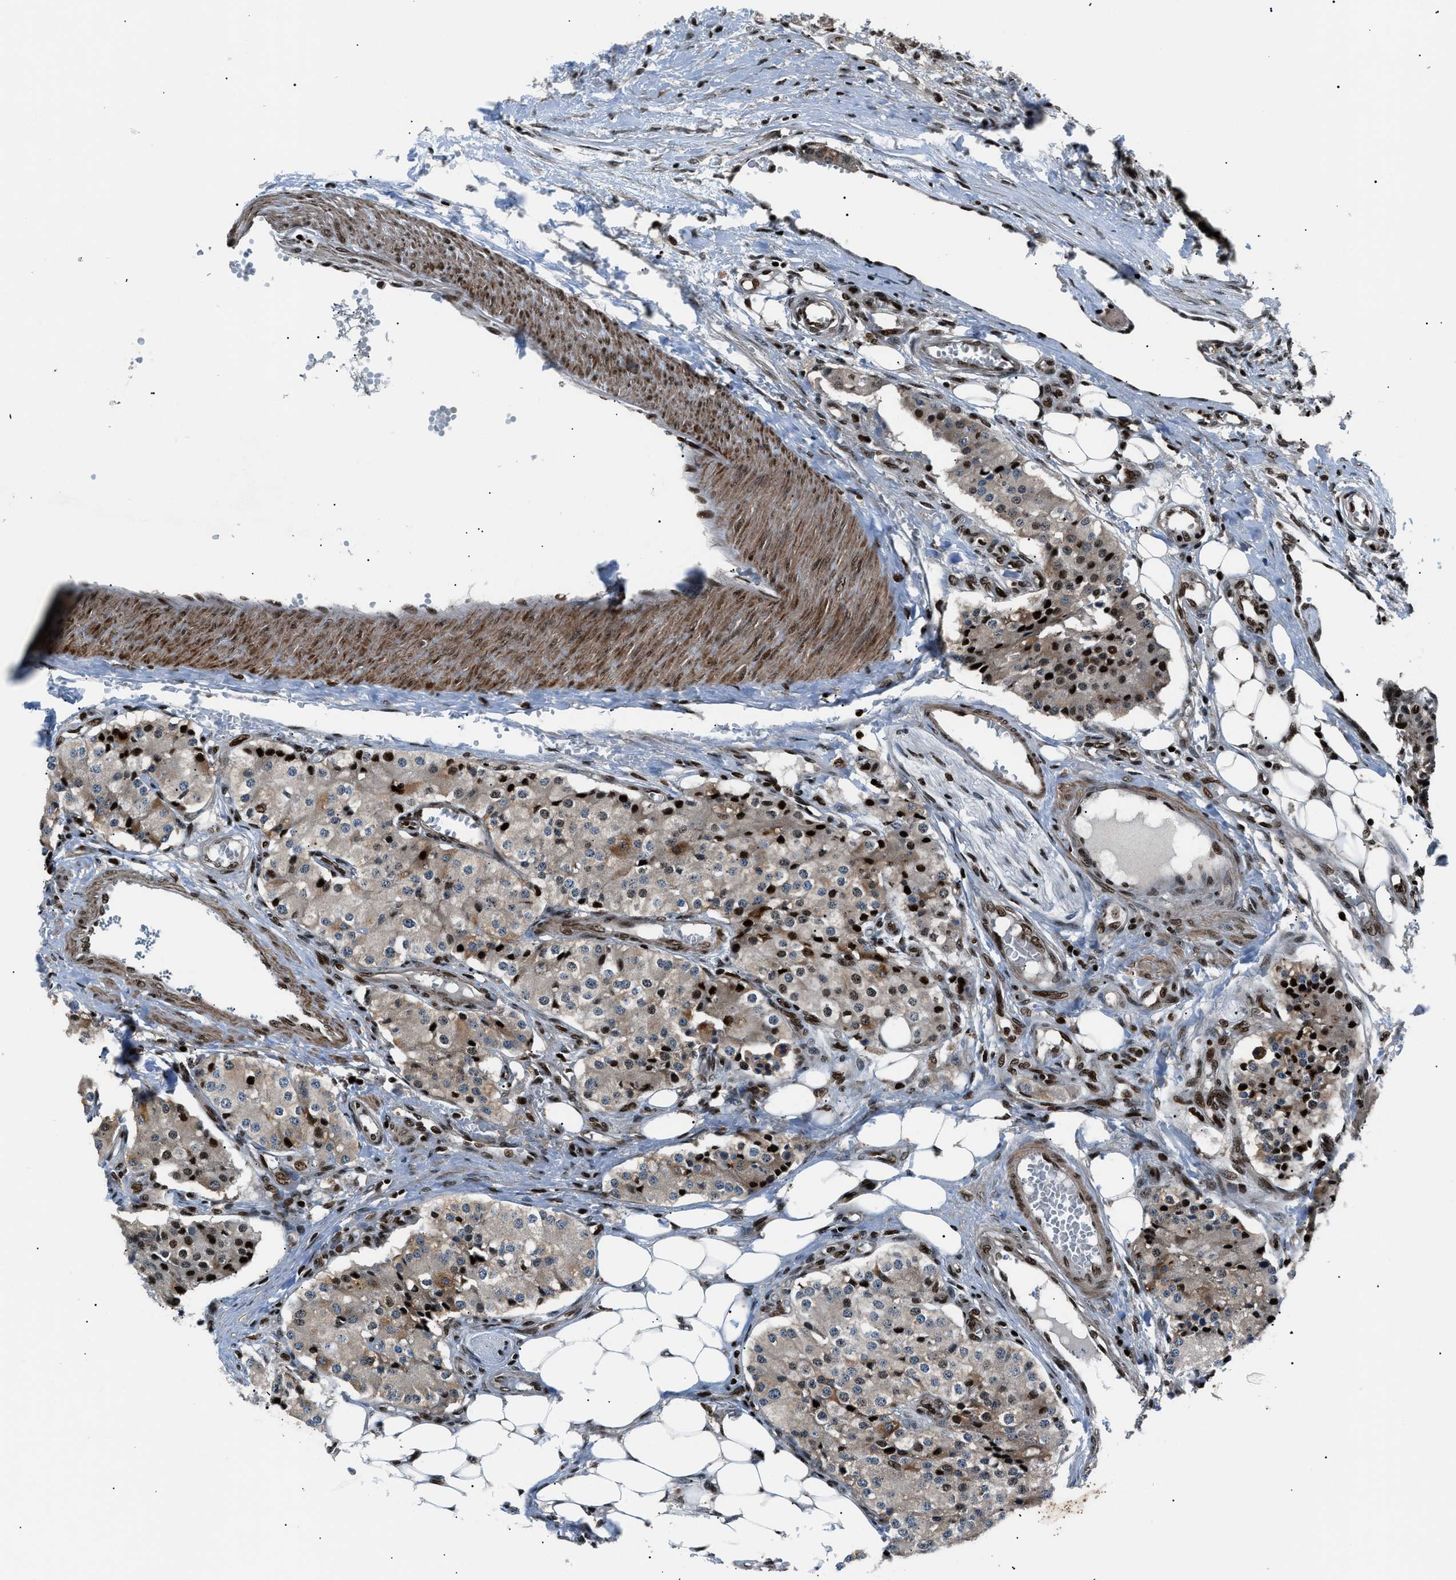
{"staining": {"intensity": "moderate", "quantity": "25%-75%", "location": "cytoplasmic/membranous,nuclear"}, "tissue": "carcinoid", "cell_type": "Tumor cells", "image_type": "cancer", "snomed": [{"axis": "morphology", "description": "Carcinoid, malignant, NOS"}, {"axis": "topography", "description": "Colon"}], "caption": "Carcinoid (malignant) stained with DAB (3,3'-diaminobenzidine) immunohistochemistry (IHC) exhibits medium levels of moderate cytoplasmic/membranous and nuclear positivity in about 25%-75% of tumor cells.", "gene": "PRKX", "patient": {"sex": "female", "age": 52}}